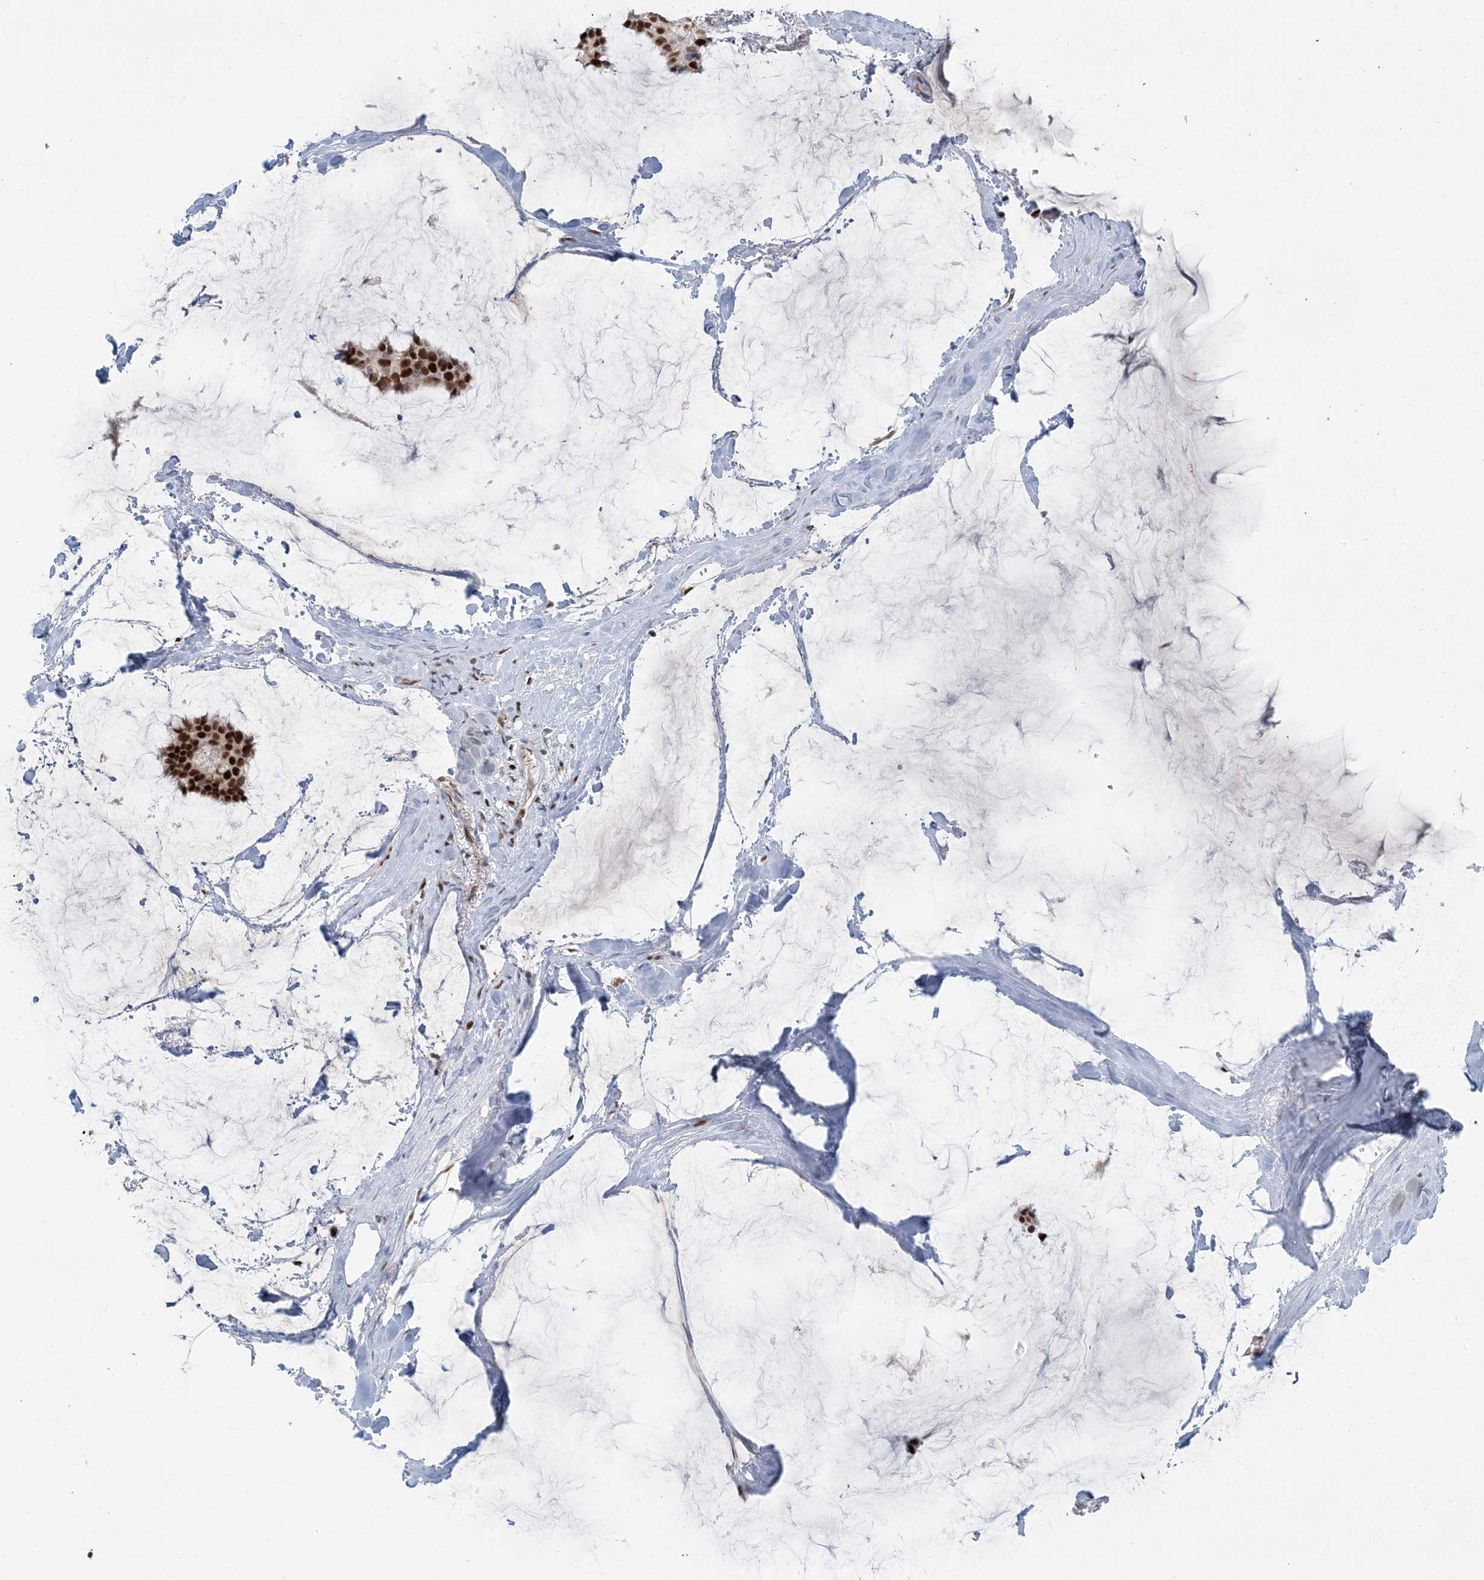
{"staining": {"intensity": "strong", "quantity": ">75%", "location": "nuclear"}, "tissue": "breast cancer", "cell_type": "Tumor cells", "image_type": "cancer", "snomed": [{"axis": "morphology", "description": "Duct carcinoma"}, {"axis": "topography", "description": "Breast"}], "caption": "A histopathology image of breast cancer stained for a protein shows strong nuclear brown staining in tumor cells.", "gene": "AK9", "patient": {"sex": "female", "age": 93}}